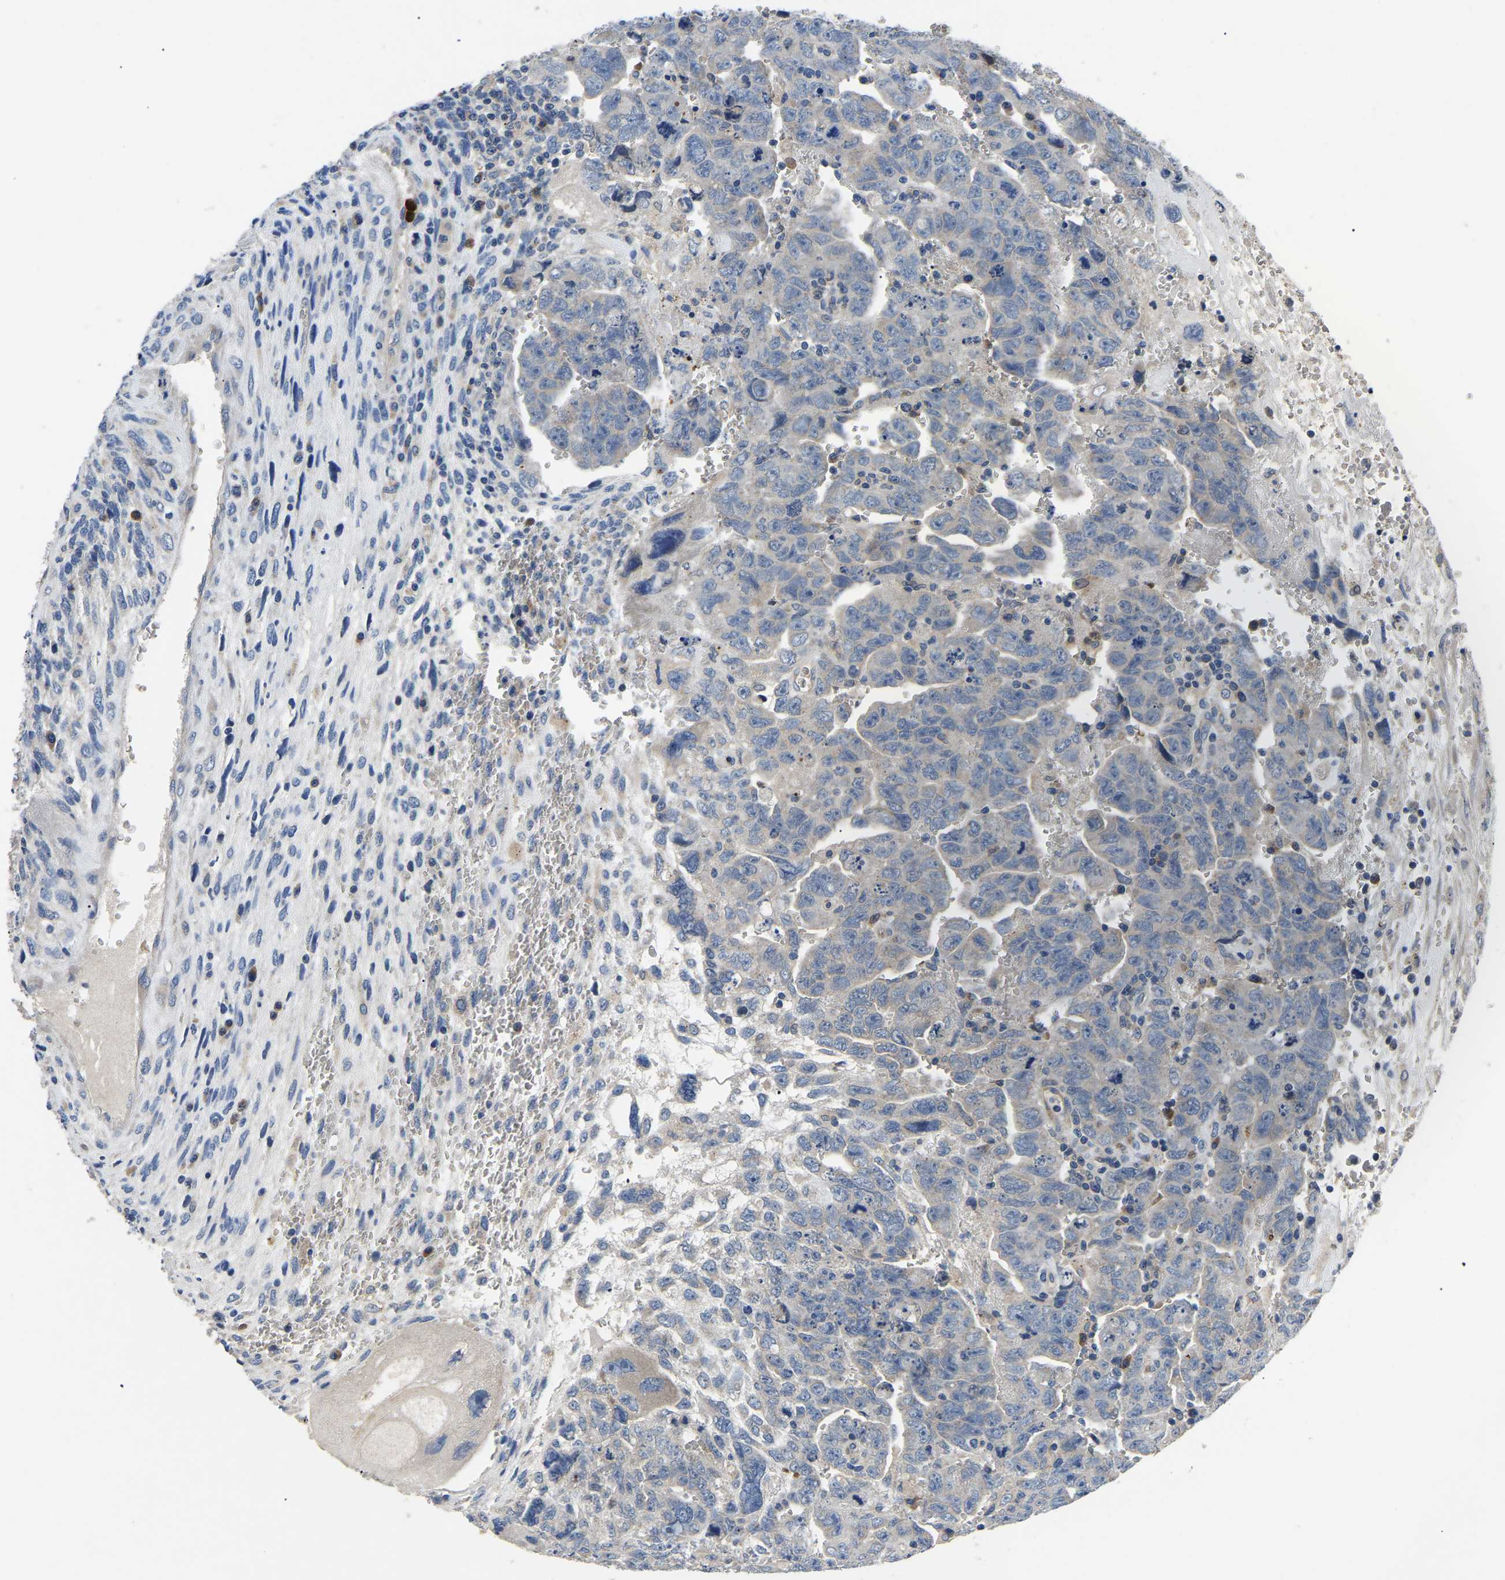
{"staining": {"intensity": "negative", "quantity": "none", "location": "none"}, "tissue": "testis cancer", "cell_type": "Tumor cells", "image_type": "cancer", "snomed": [{"axis": "morphology", "description": "Carcinoma, Embryonal, NOS"}, {"axis": "topography", "description": "Testis"}], "caption": "Immunohistochemistry (IHC) photomicrograph of embryonal carcinoma (testis) stained for a protein (brown), which shows no staining in tumor cells. (Stains: DAB IHC with hematoxylin counter stain, Microscopy: brightfield microscopy at high magnification).", "gene": "TOR1B", "patient": {"sex": "male", "age": 28}}